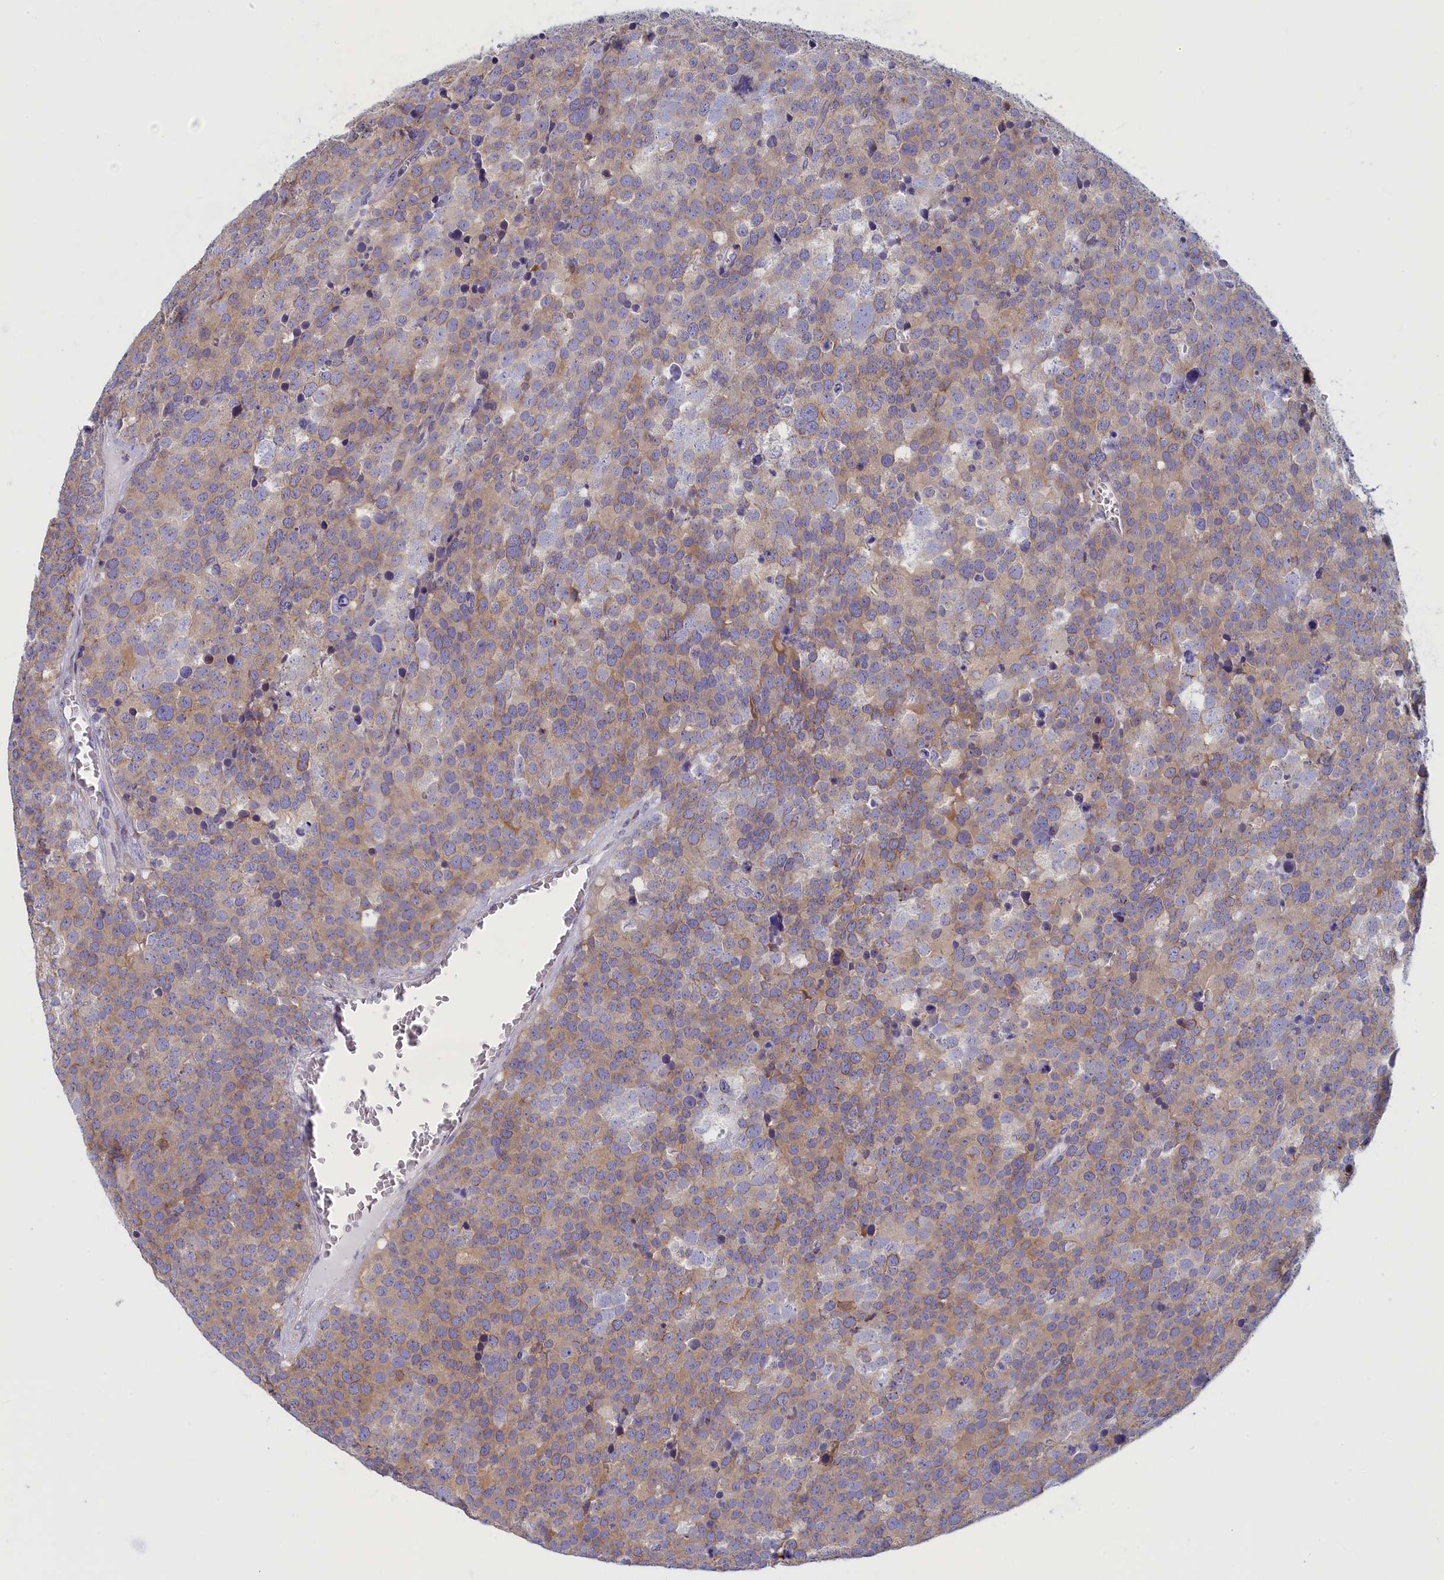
{"staining": {"intensity": "weak", "quantity": ">75%", "location": "cytoplasmic/membranous"}, "tissue": "testis cancer", "cell_type": "Tumor cells", "image_type": "cancer", "snomed": [{"axis": "morphology", "description": "Seminoma, NOS"}, {"axis": "topography", "description": "Testis"}], "caption": "The immunohistochemical stain highlights weak cytoplasmic/membranous positivity in tumor cells of testis seminoma tissue.", "gene": "NOL10", "patient": {"sex": "male", "age": 71}}